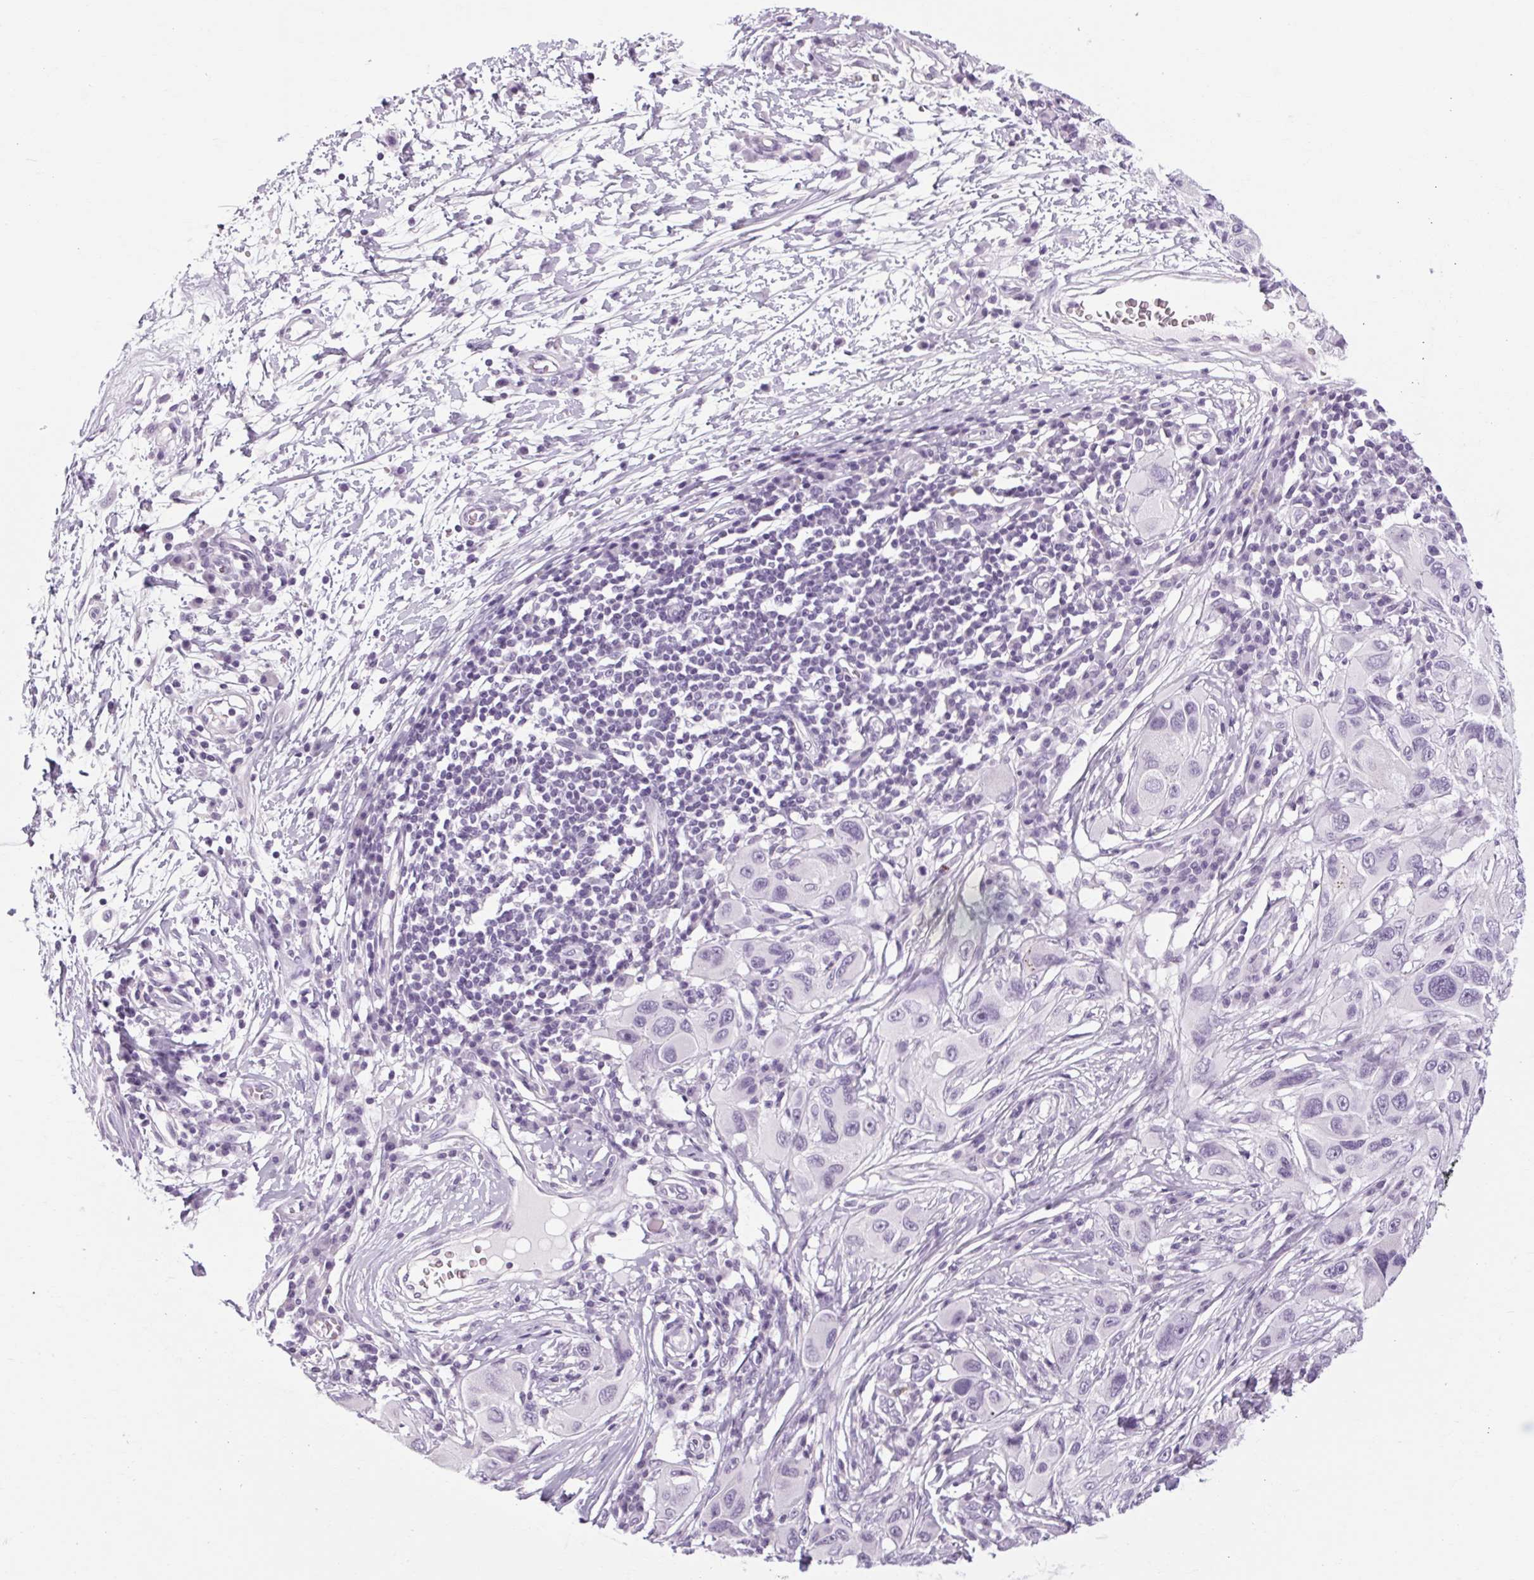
{"staining": {"intensity": "negative", "quantity": "none", "location": "none"}, "tissue": "melanoma", "cell_type": "Tumor cells", "image_type": "cancer", "snomed": [{"axis": "morphology", "description": "Malignant melanoma, NOS"}, {"axis": "topography", "description": "Skin"}], "caption": "Tumor cells are negative for brown protein staining in malignant melanoma.", "gene": "POMC", "patient": {"sex": "male", "age": 53}}